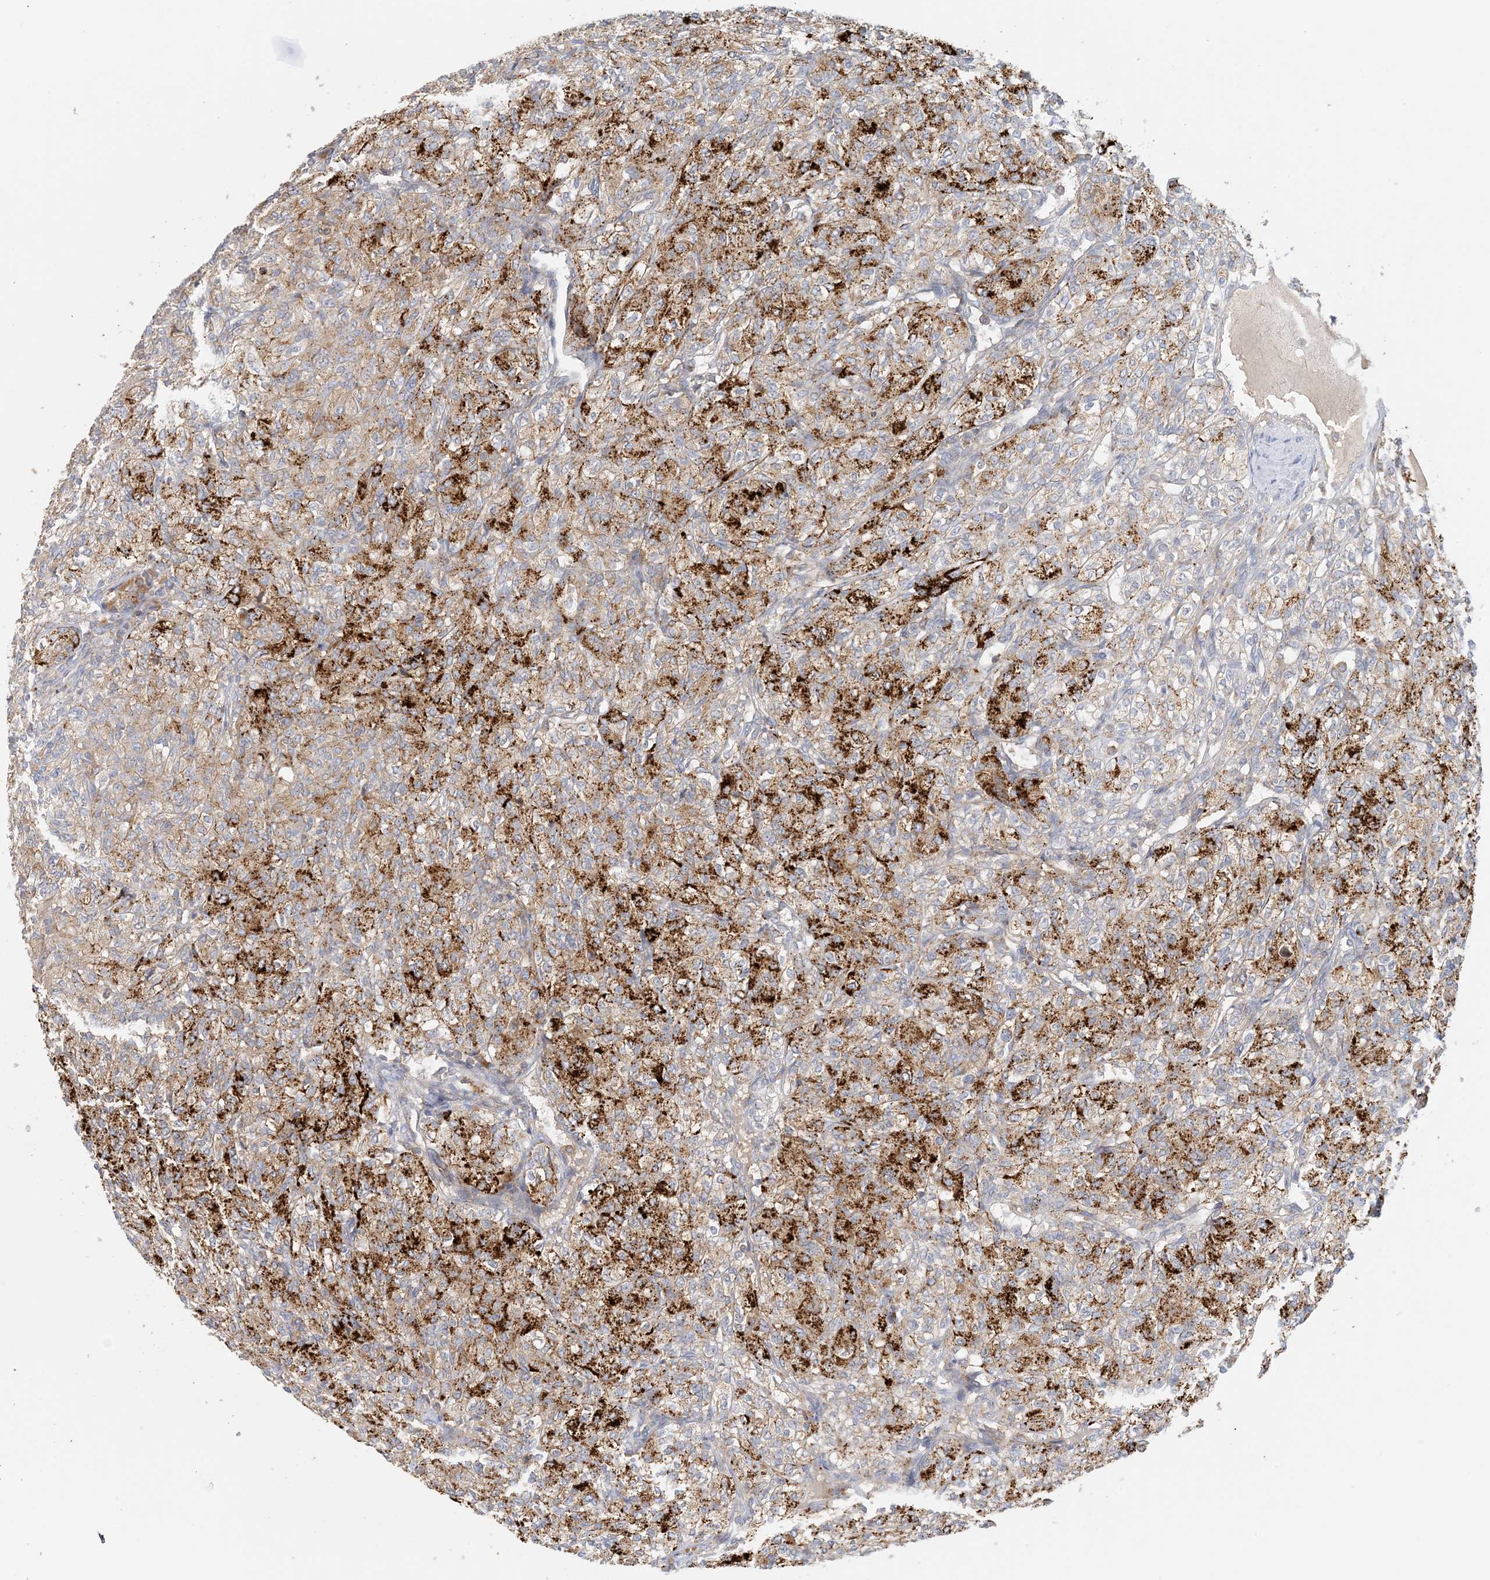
{"staining": {"intensity": "strong", "quantity": ">75%", "location": "cytoplasmic/membranous"}, "tissue": "renal cancer", "cell_type": "Tumor cells", "image_type": "cancer", "snomed": [{"axis": "morphology", "description": "Adenocarcinoma, NOS"}, {"axis": "topography", "description": "Kidney"}], "caption": "This photomicrograph exhibits immunohistochemistry (IHC) staining of renal adenocarcinoma, with high strong cytoplasmic/membranous staining in about >75% of tumor cells.", "gene": "SPPL2A", "patient": {"sex": "male", "age": 77}}